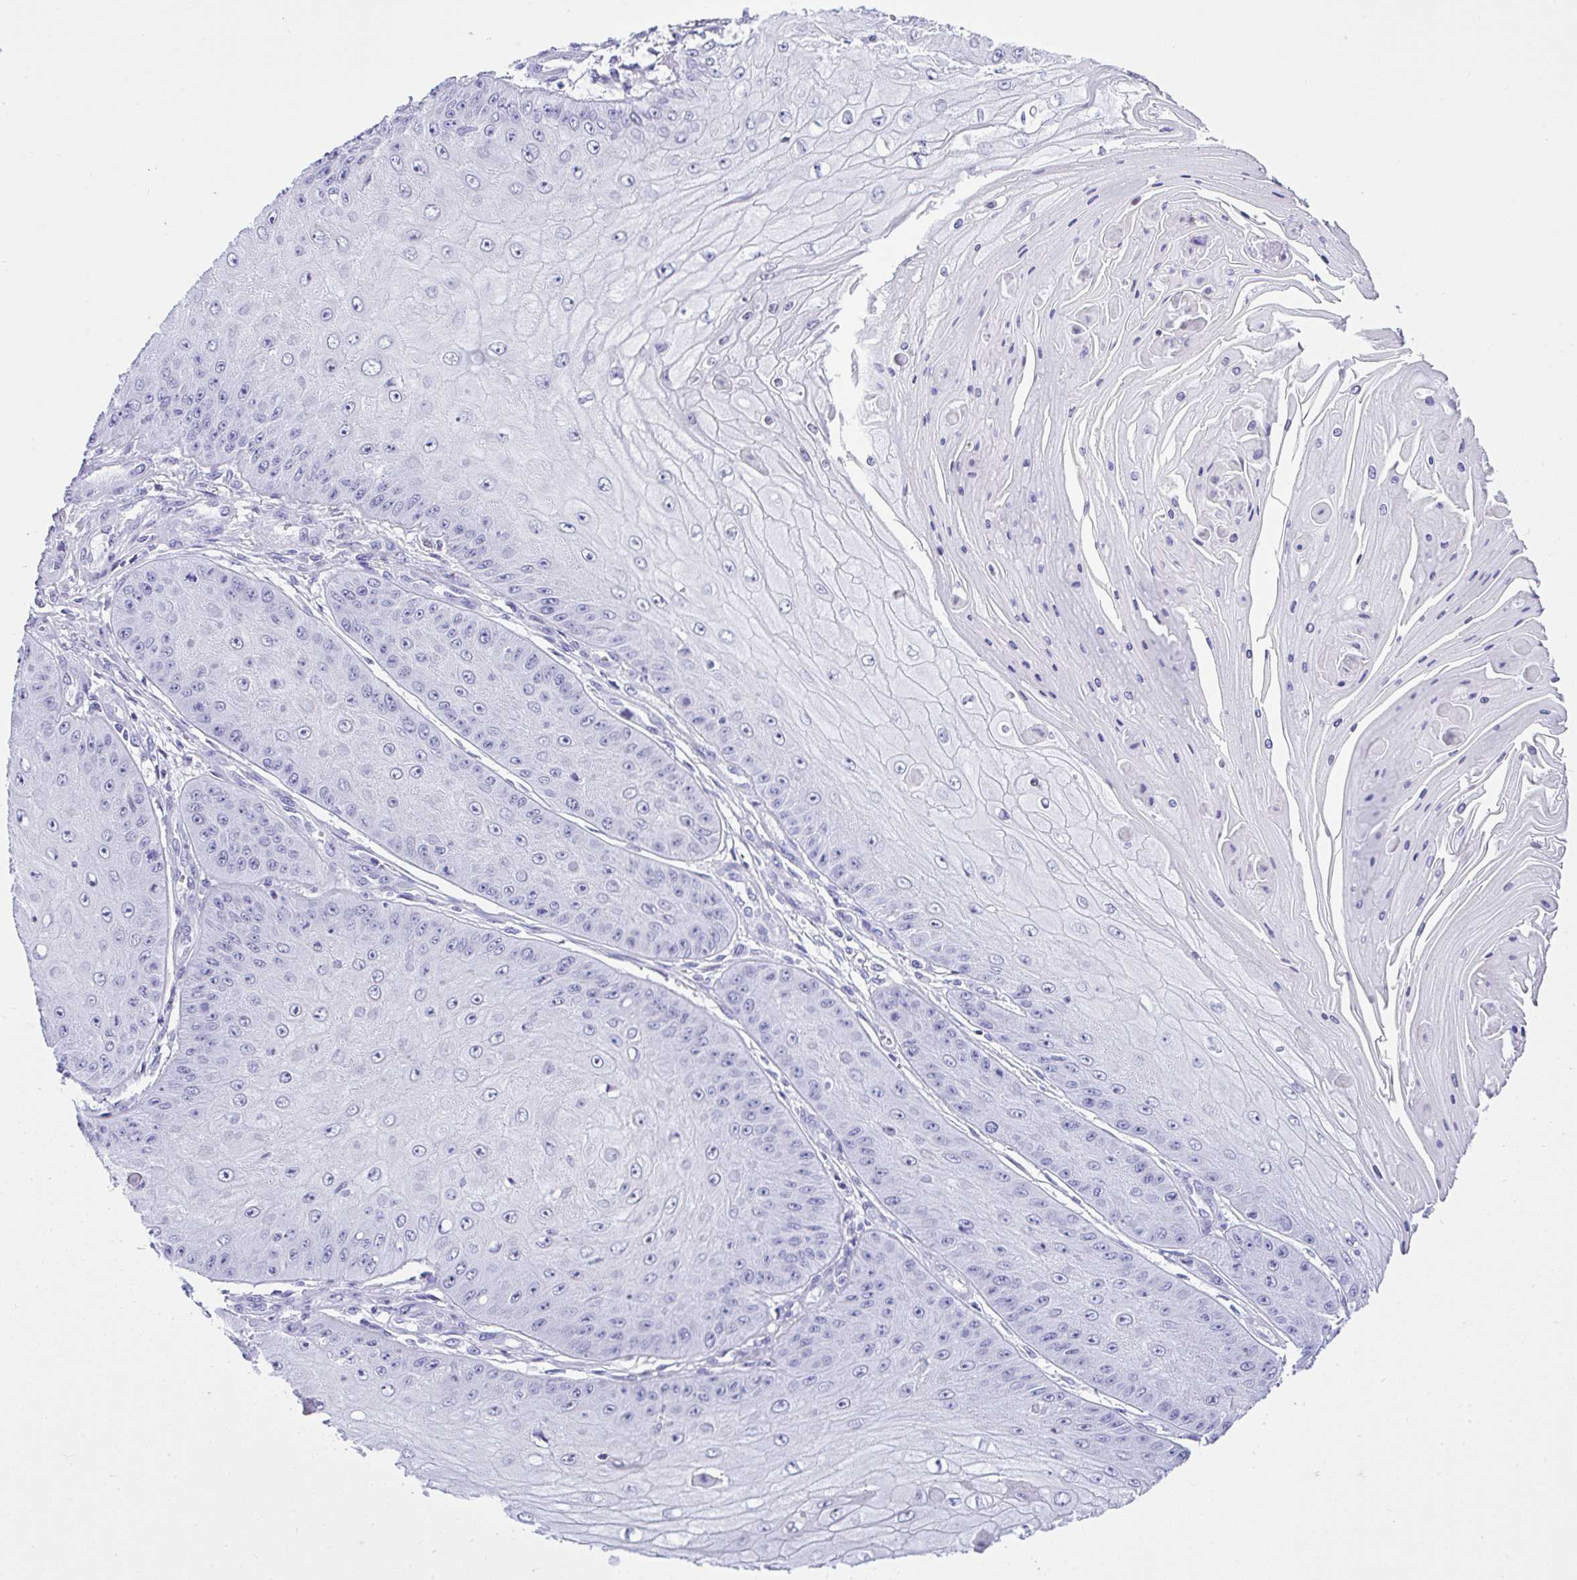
{"staining": {"intensity": "negative", "quantity": "none", "location": "none"}, "tissue": "skin cancer", "cell_type": "Tumor cells", "image_type": "cancer", "snomed": [{"axis": "morphology", "description": "Squamous cell carcinoma, NOS"}, {"axis": "topography", "description": "Skin"}], "caption": "This image is of skin cancer (squamous cell carcinoma) stained with IHC to label a protein in brown with the nuclei are counter-stained blue. There is no expression in tumor cells.", "gene": "KRT27", "patient": {"sex": "male", "age": 70}}